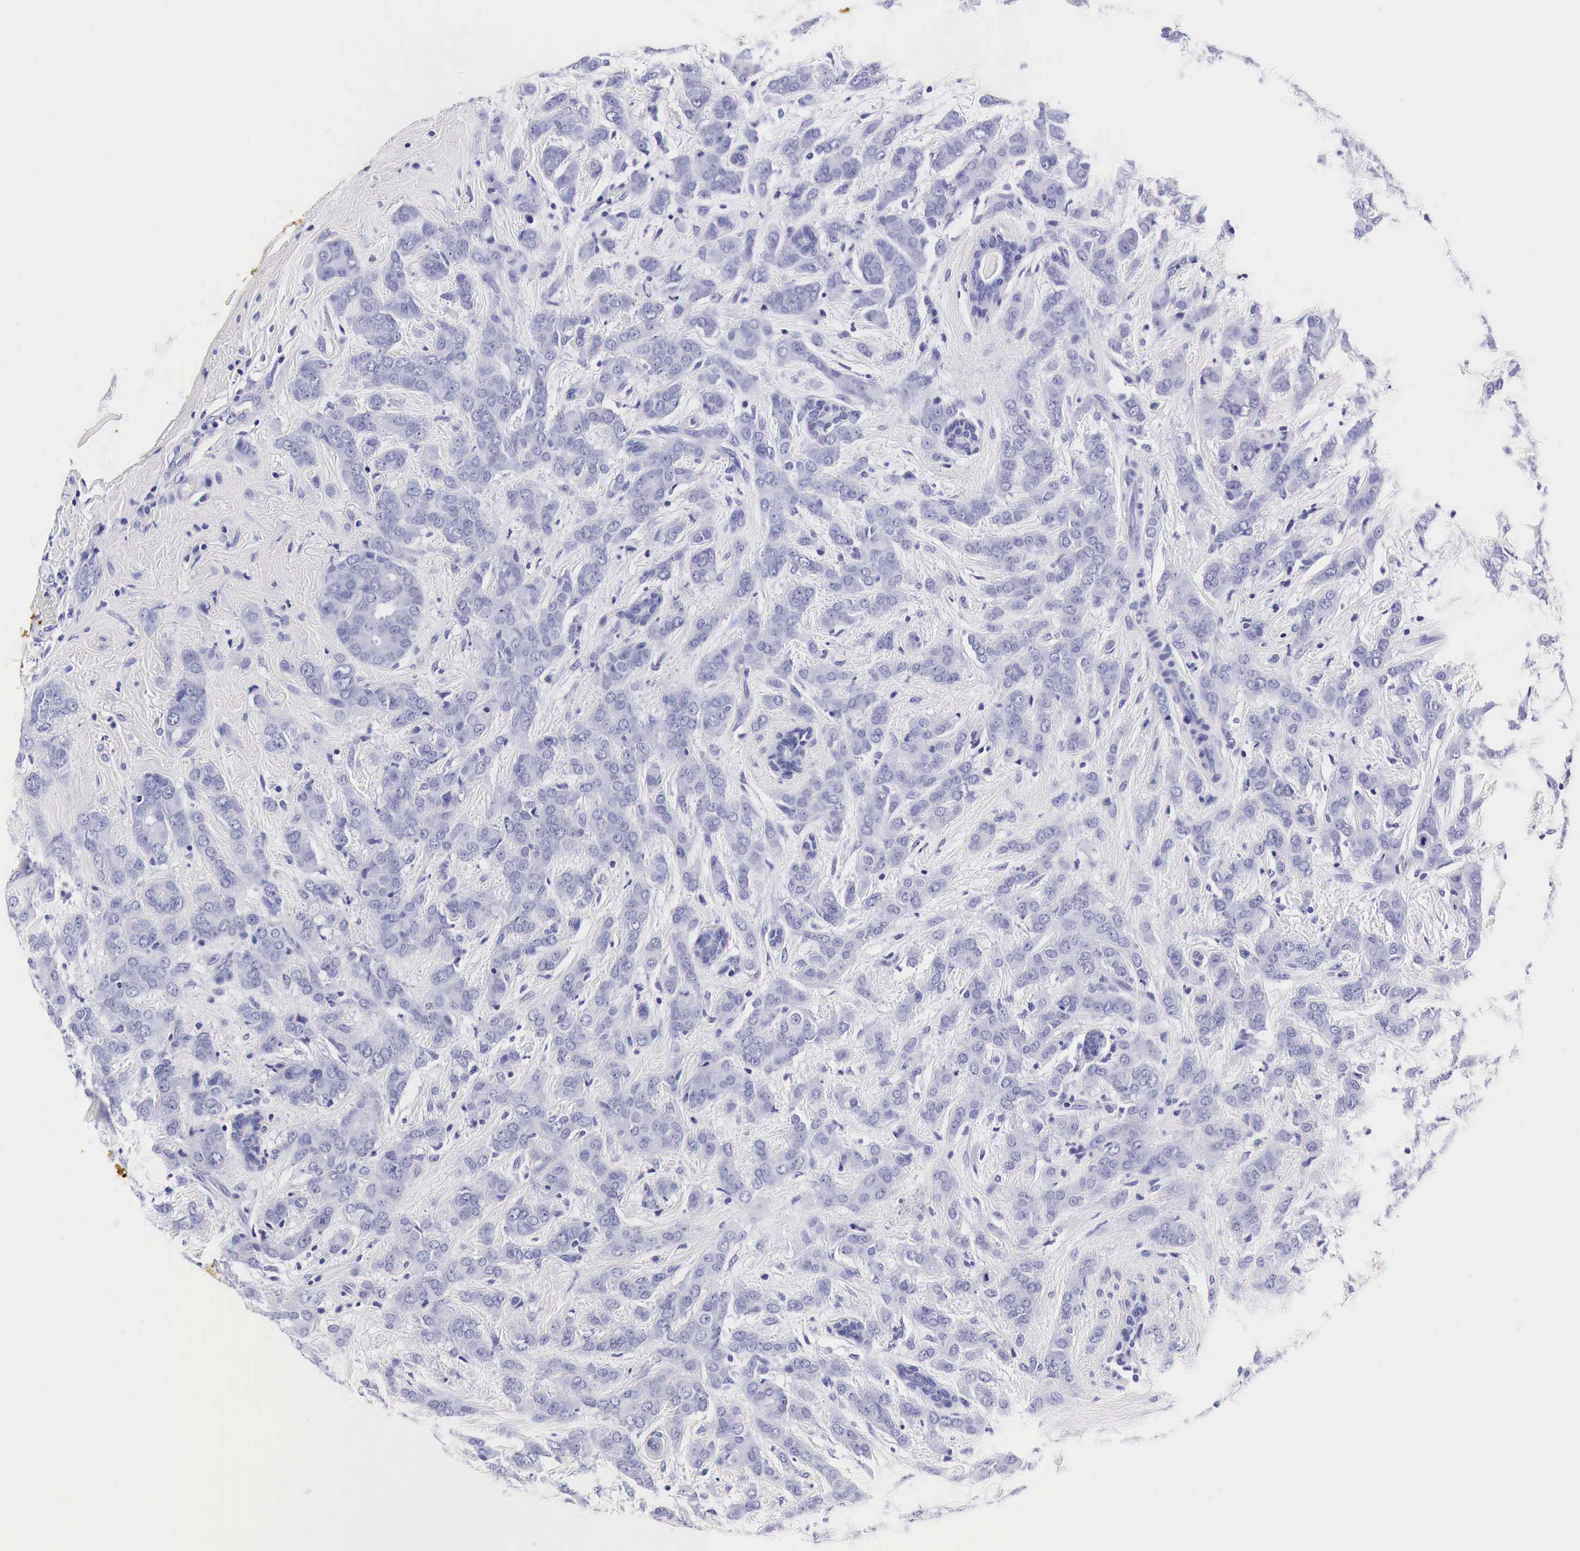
{"staining": {"intensity": "negative", "quantity": "none", "location": "none"}, "tissue": "breast cancer", "cell_type": "Tumor cells", "image_type": "cancer", "snomed": [{"axis": "morphology", "description": "Duct carcinoma"}, {"axis": "topography", "description": "Breast"}], "caption": "Breast invasive ductal carcinoma was stained to show a protein in brown. There is no significant positivity in tumor cells.", "gene": "ACP3", "patient": {"sex": "female", "age": 53}}